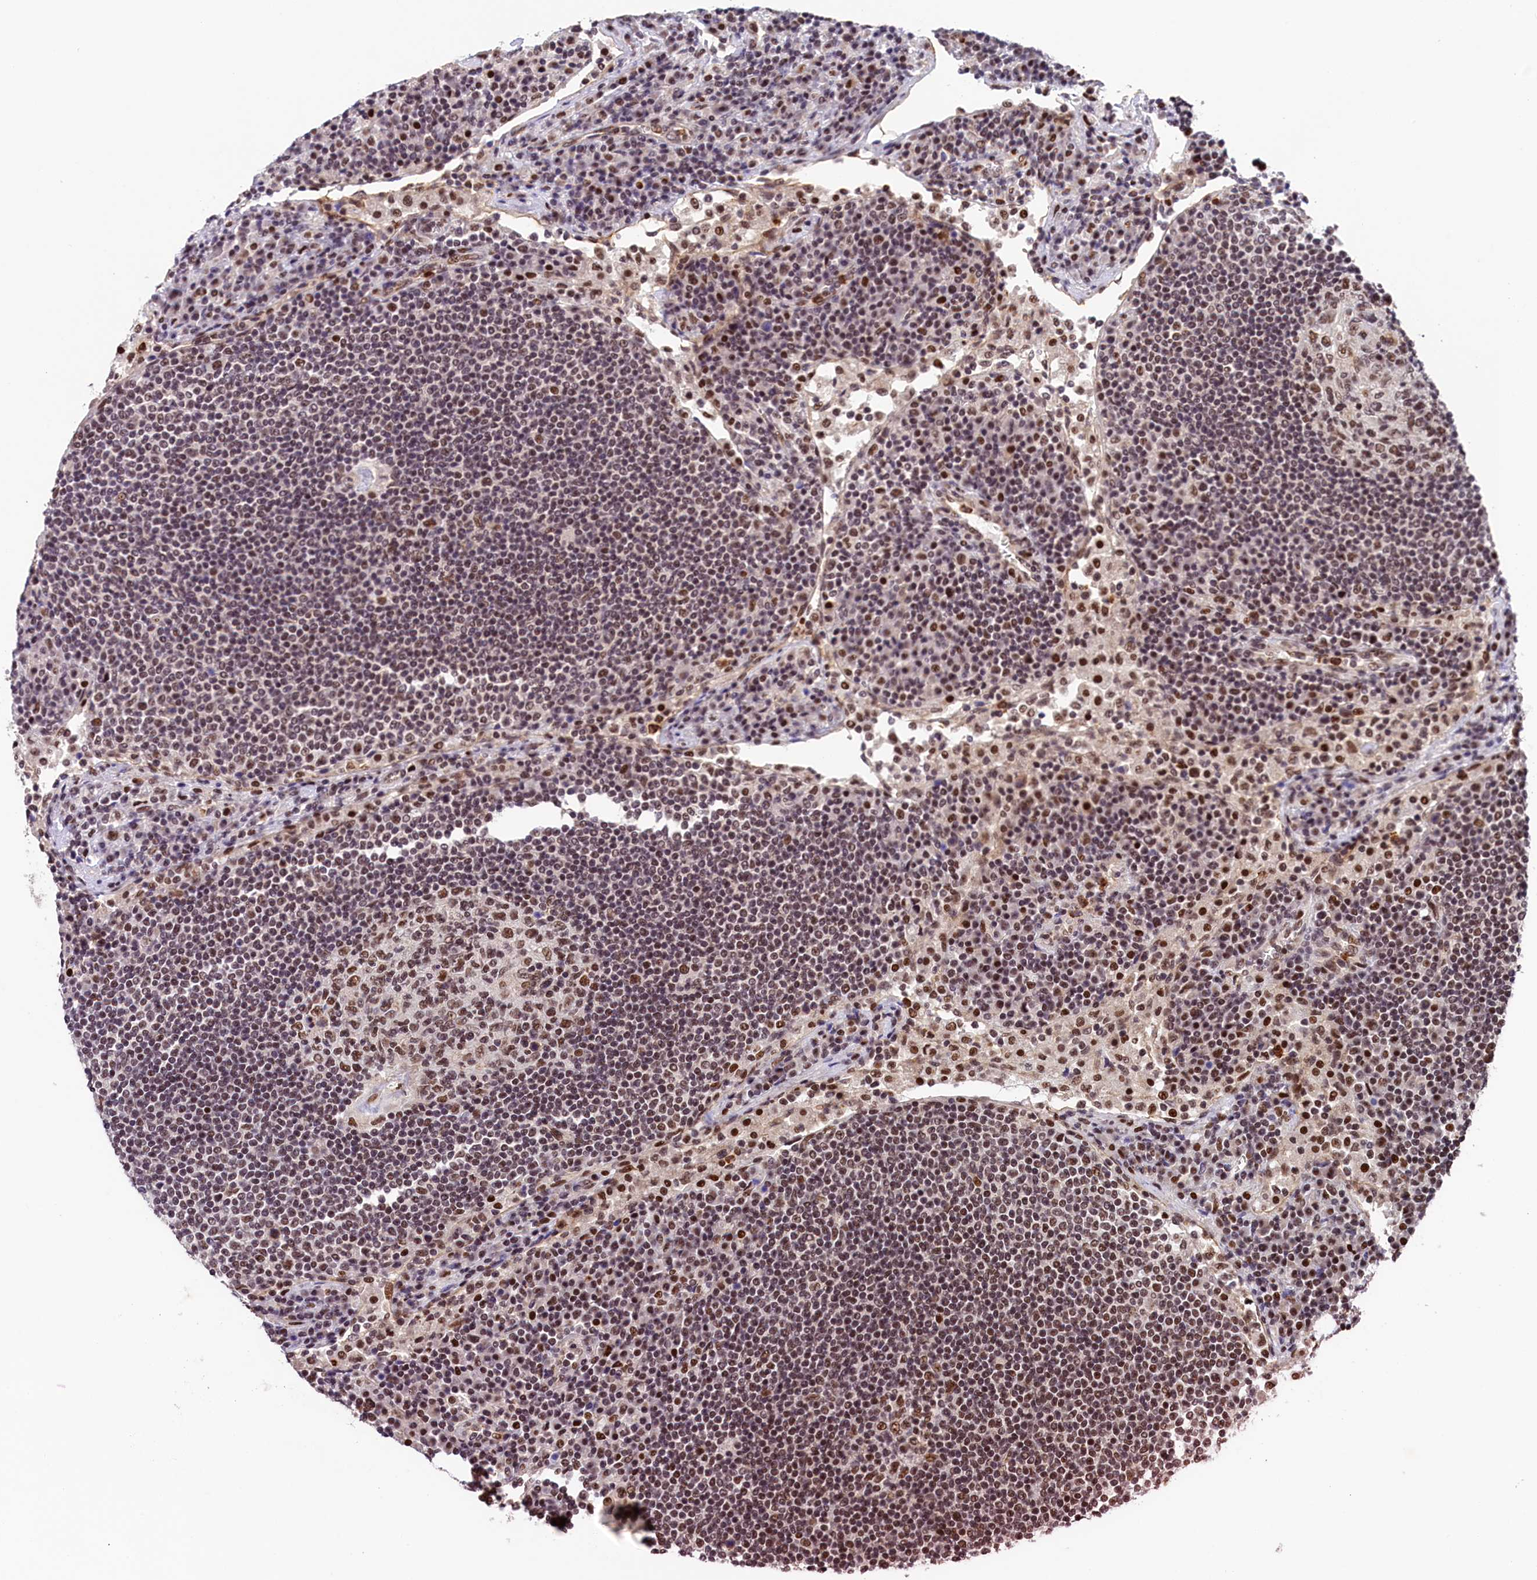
{"staining": {"intensity": "moderate", "quantity": ">75%", "location": "nuclear"}, "tissue": "lymph node", "cell_type": "Germinal center cells", "image_type": "normal", "snomed": [{"axis": "morphology", "description": "Normal tissue, NOS"}, {"axis": "topography", "description": "Lymph node"}], "caption": "Protein staining reveals moderate nuclear staining in about >75% of germinal center cells in unremarkable lymph node.", "gene": "ADIG", "patient": {"sex": "female", "age": 53}}